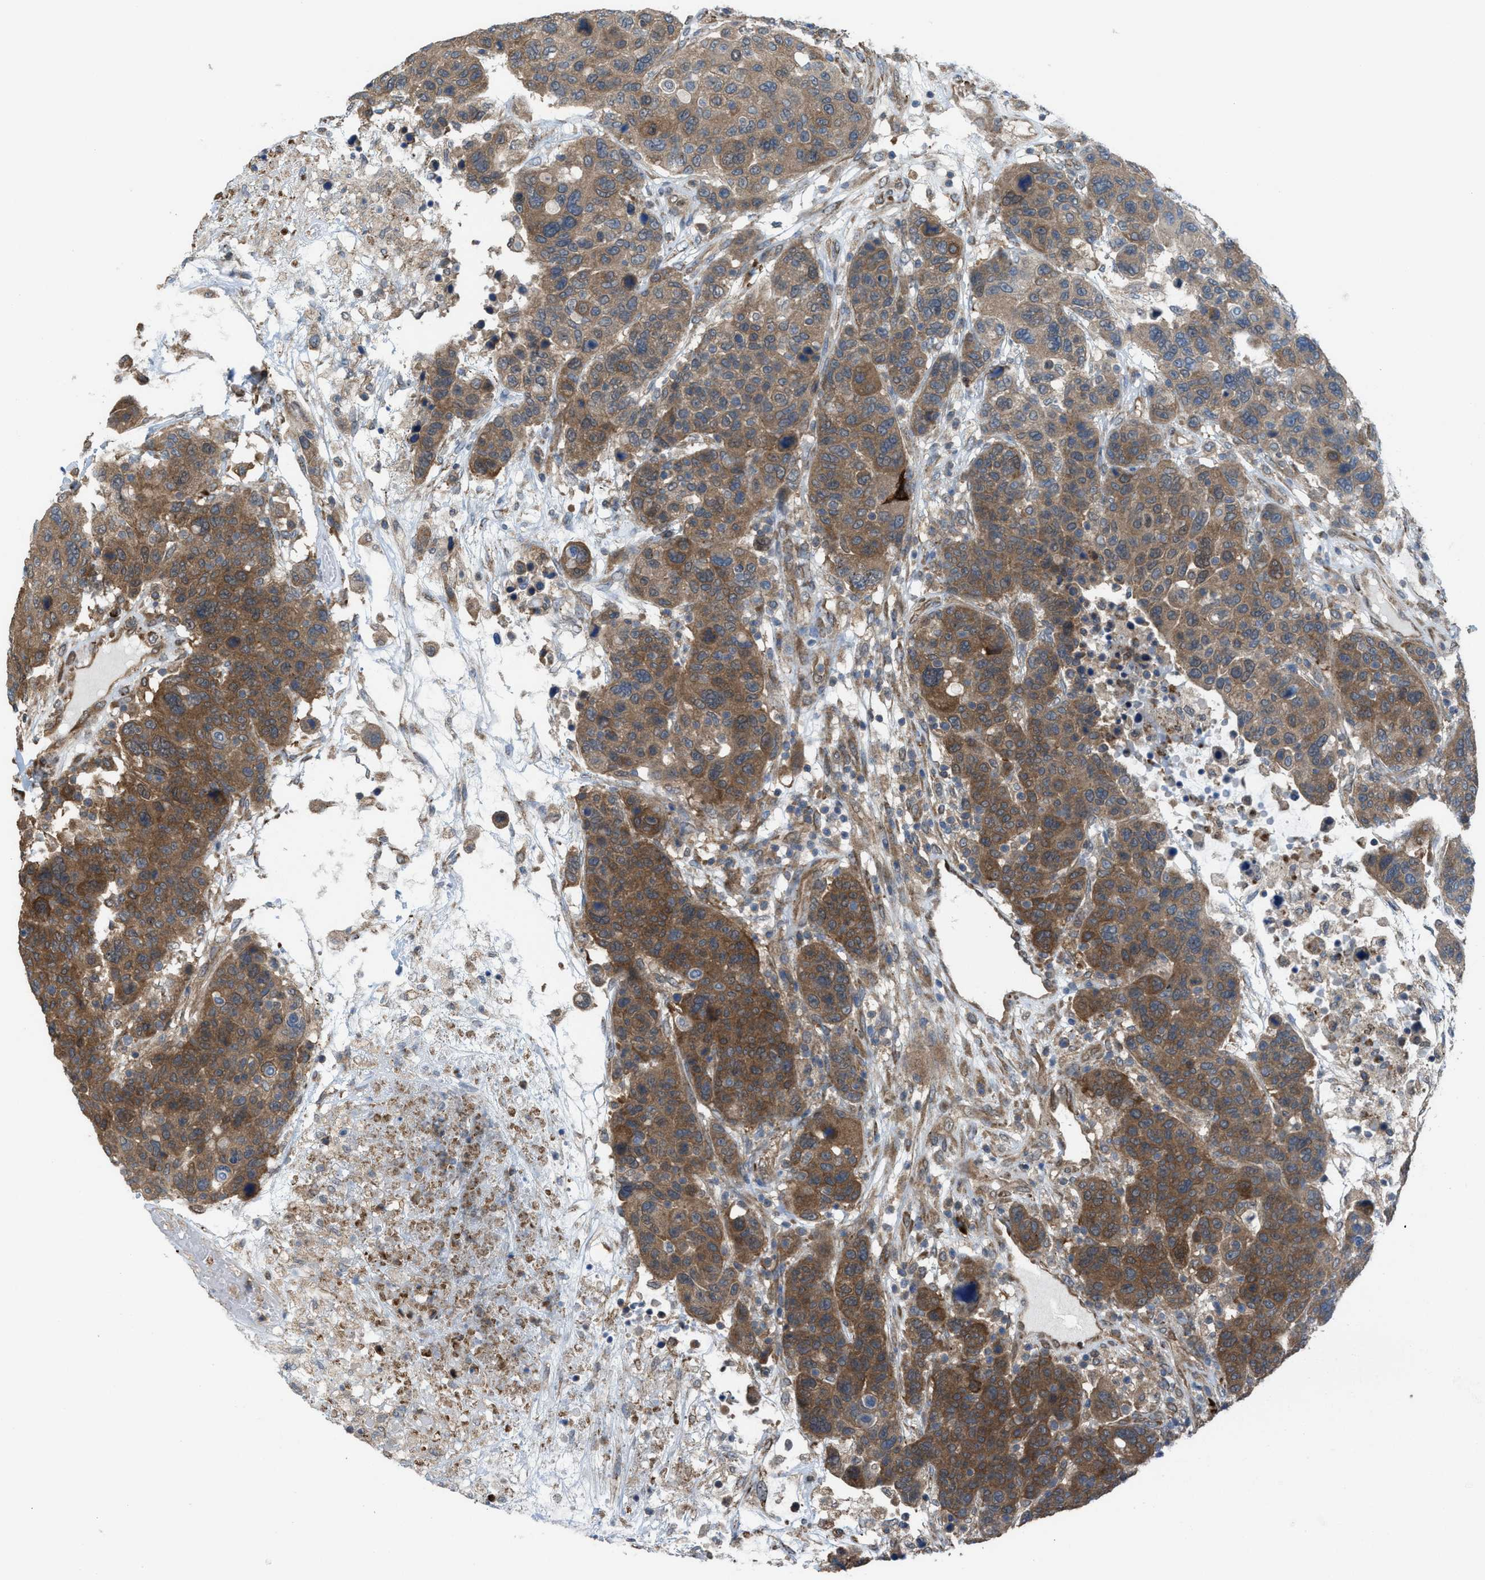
{"staining": {"intensity": "moderate", "quantity": ">75%", "location": "cytoplasmic/membranous"}, "tissue": "breast cancer", "cell_type": "Tumor cells", "image_type": "cancer", "snomed": [{"axis": "morphology", "description": "Duct carcinoma"}, {"axis": "topography", "description": "Breast"}], "caption": "Immunohistochemical staining of human breast intraductal carcinoma shows moderate cytoplasmic/membranous protein positivity in about >75% of tumor cells.", "gene": "PLAA", "patient": {"sex": "female", "age": 37}}